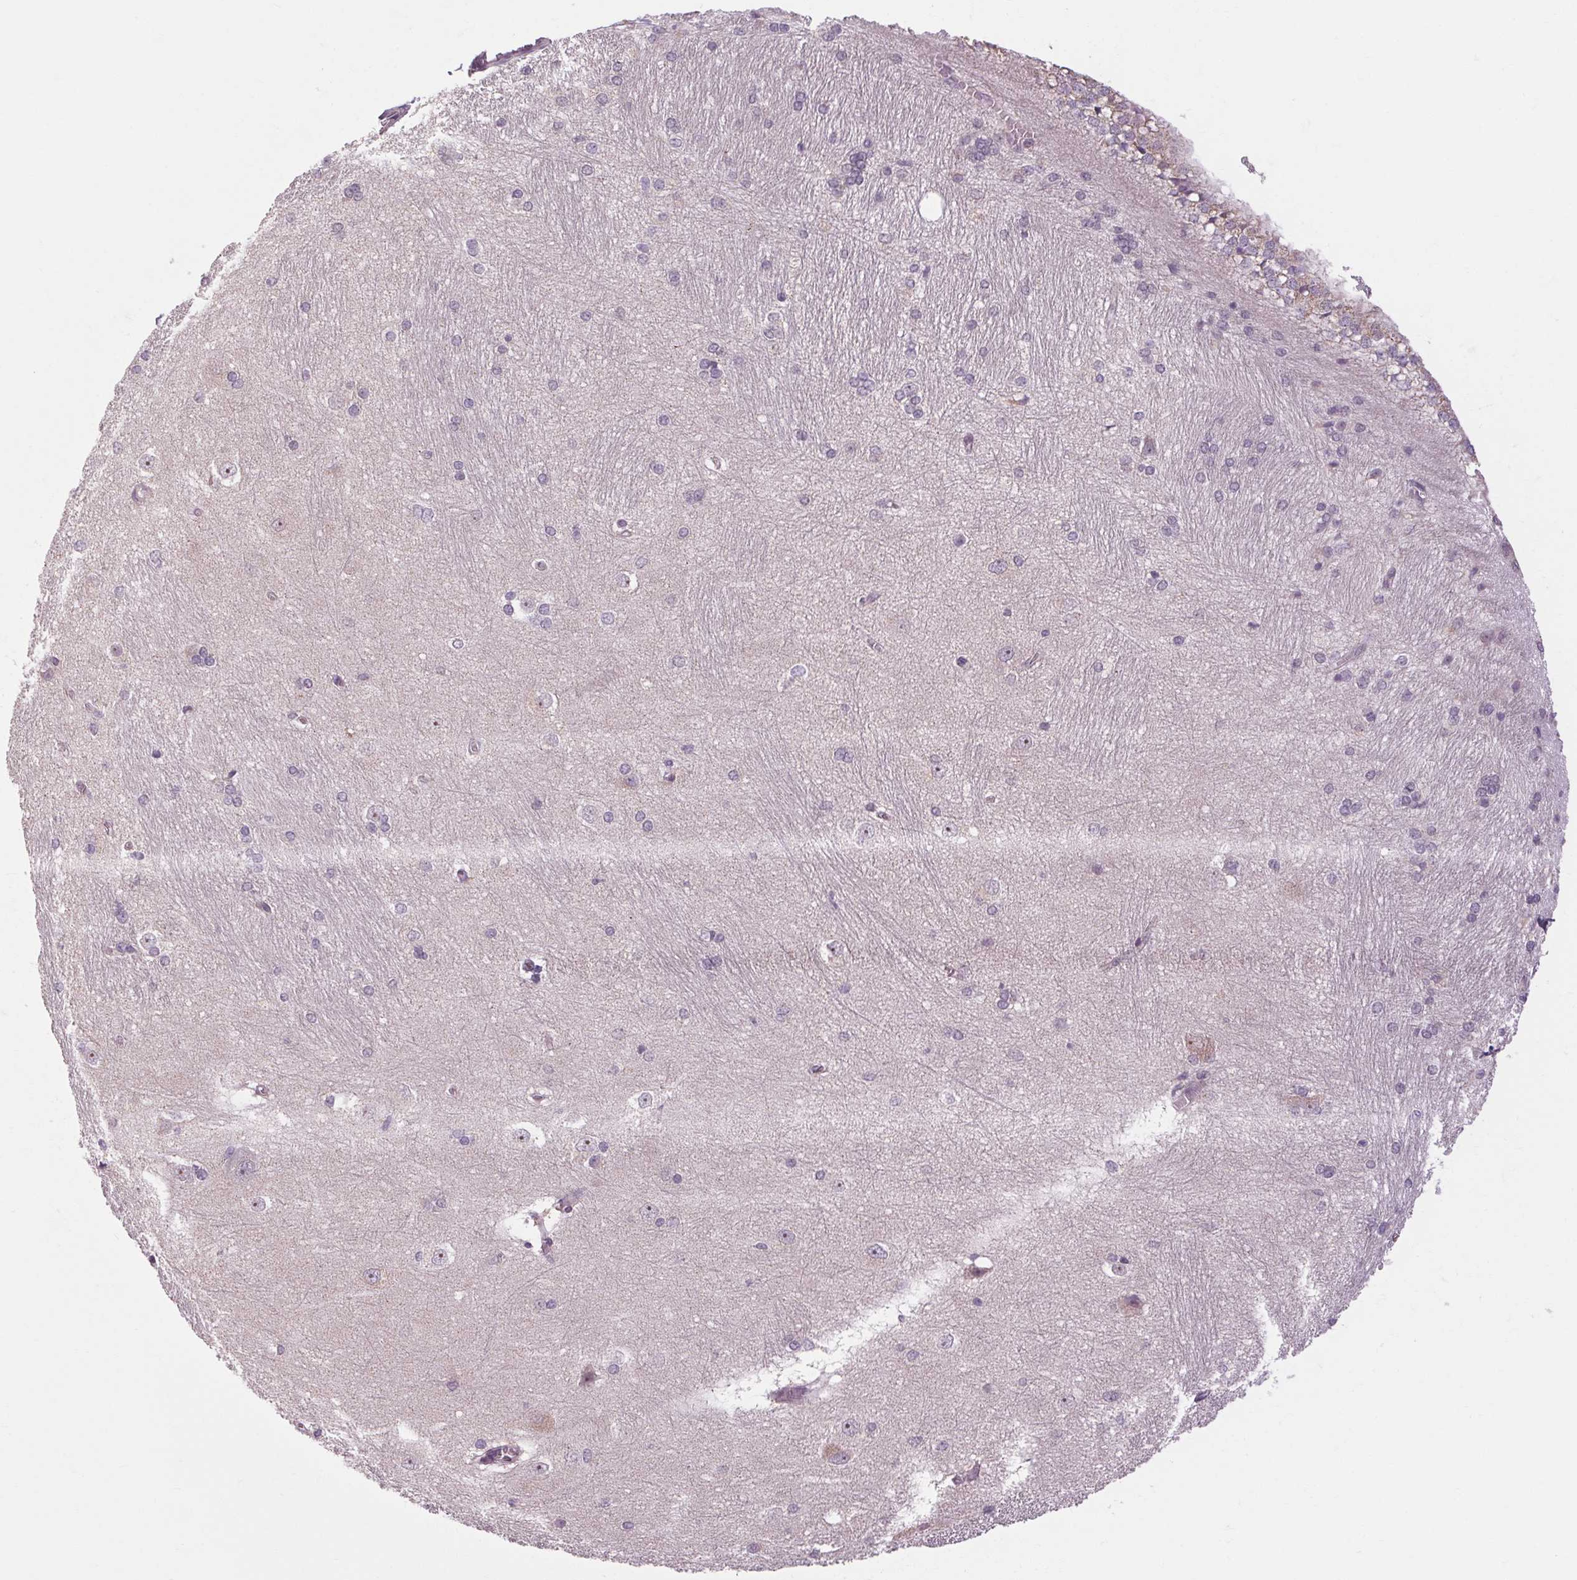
{"staining": {"intensity": "negative", "quantity": "none", "location": "none"}, "tissue": "hippocampus", "cell_type": "Glial cells", "image_type": "normal", "snomed": [{"axis": "morphology", "description": "Normal tissue, NOS"}, {"axis": "topography", "description": "Cerebral cortex"}, {"axis": "topography", "description": "Hippocampus"}], "caption": "Unremarkable hippocampus was stained to show a protein in brown. There is no significant expression in glial cells. (DAB (3,3'-diaminobenzidine) IHC visualized using brightfield microscopy, high magnification).", "gene": "KLHL40", "patient": {"sex": "female", "age": 19}}